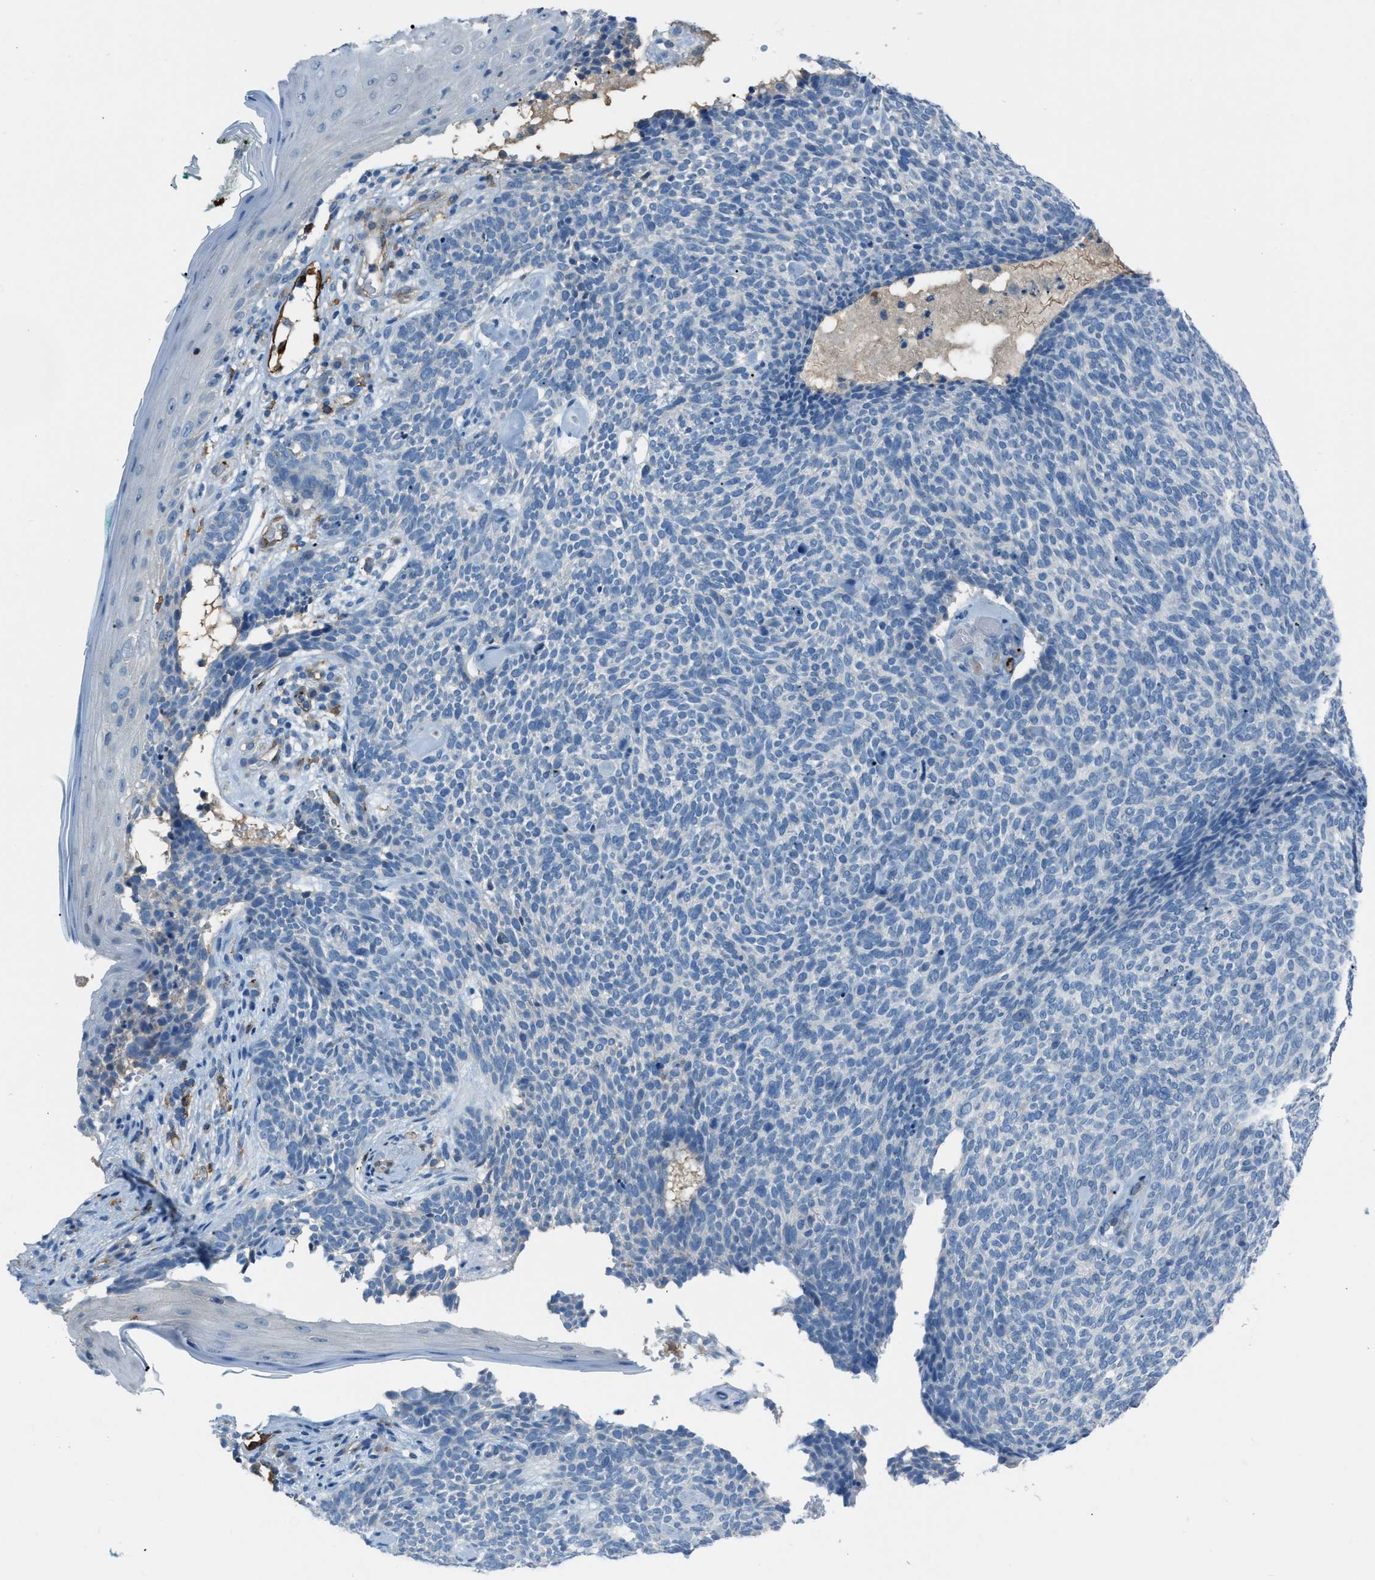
{"staining": {"intensity": "negative", "quantity": "none", "location": "none"}, "tissue": "skin cancer", "cell_type": "Tumor cells", "image_type": "cancer", "snomed": [{"axis": "morphology", "description": "Basal cell carcinoma"}, {"axis": "topography", "description": "Skin"}], "caption": "Immunohistochemistry micrograph of neoplastic tissue: human basal cell carcinoma (skin) stained with DAB displays no significant protein expression in tumor cells. (Brightfield microscopy of DAB immunohistochemistry at high magnification).", "gene": "SLC22A15", "patient": {"sex": "female", "age": 84}}